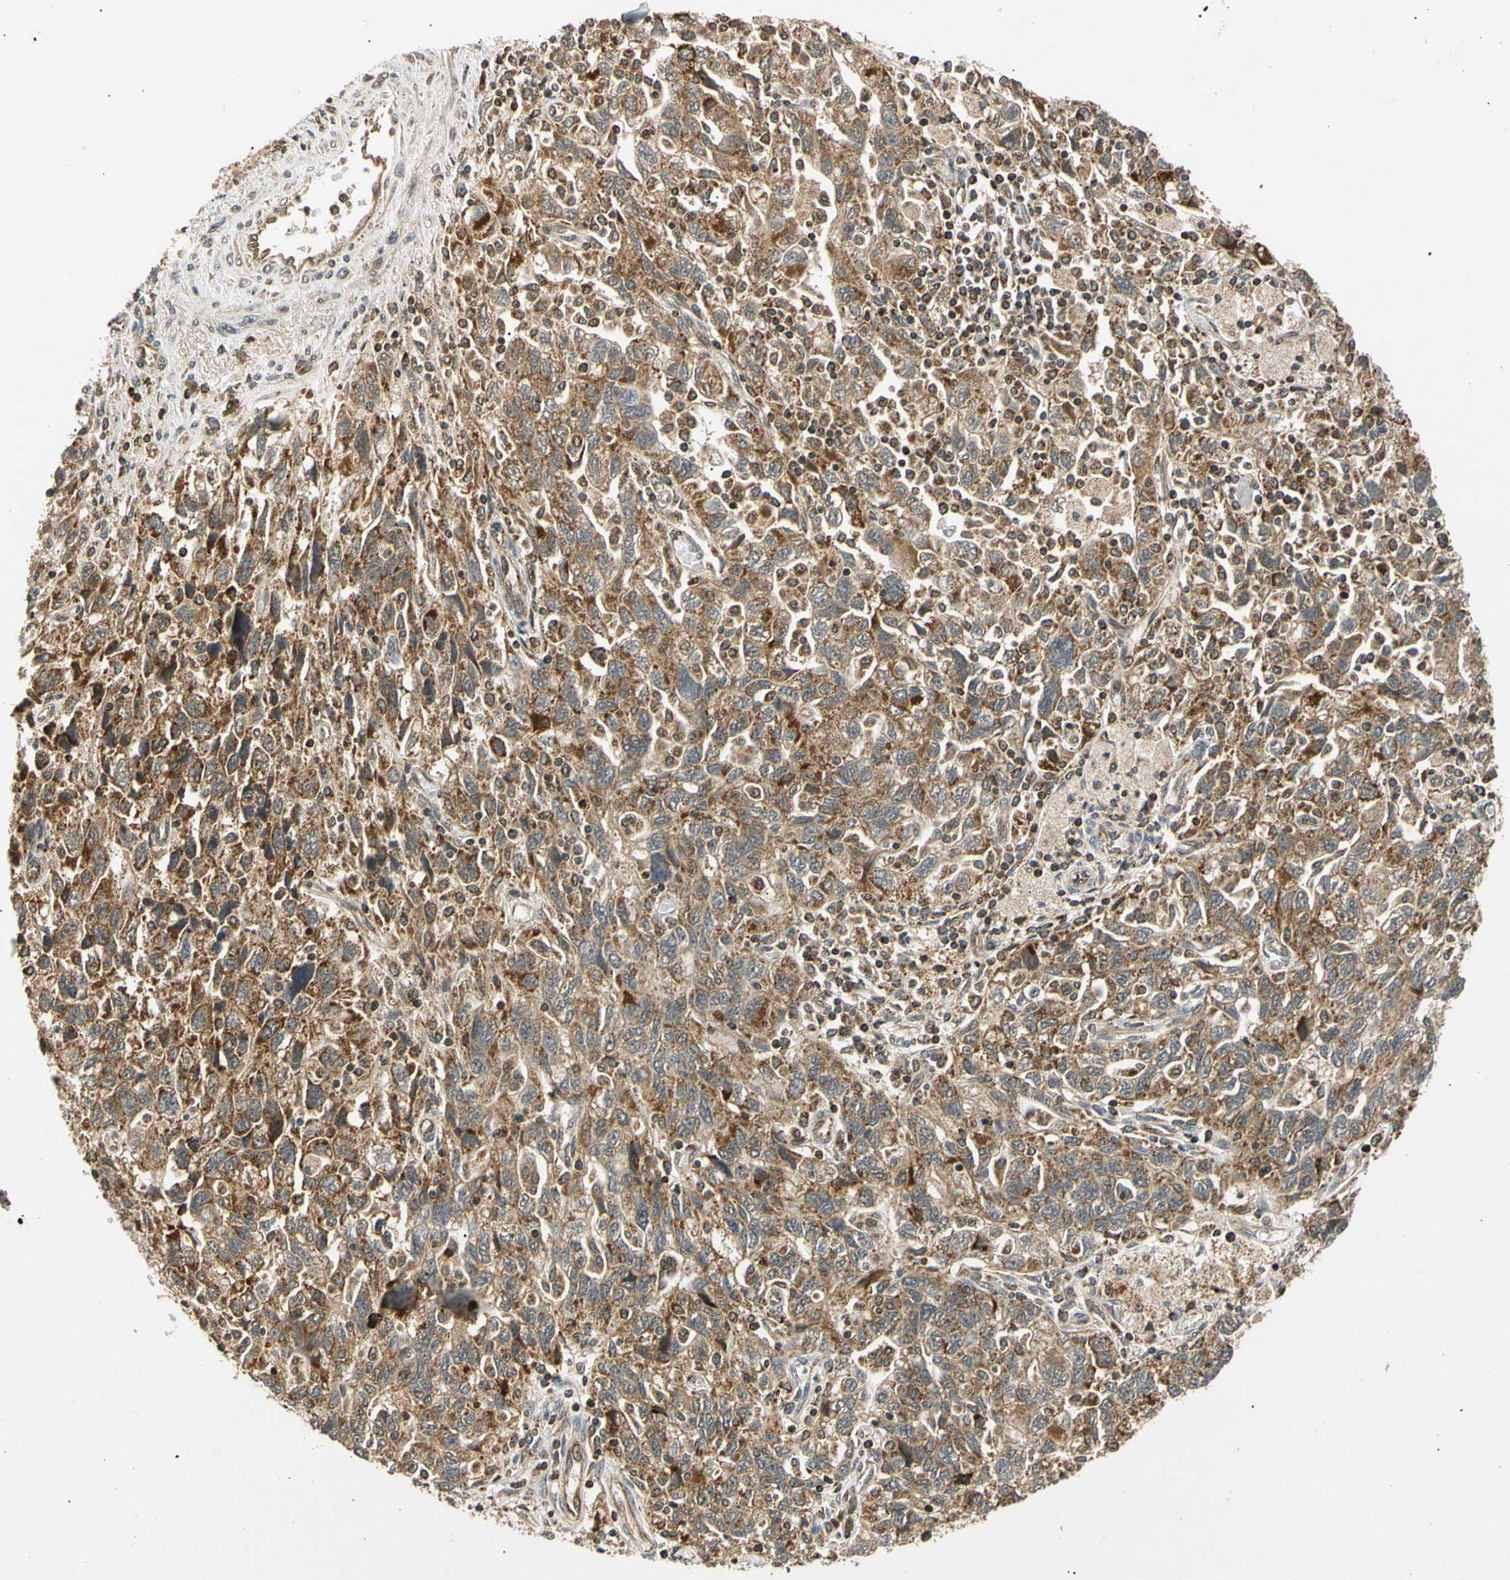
{"staining": {"intensity": "strong", "quantity": ">75%", "location": "cytoplasmic/membranous"}, "tissue": "ovarian cancer", "cell_type": "Tumor cells", "image_type": "cancer", "snomed": [{"axis": "morphology", "description": "Carcinoma, NOS"}, {"axis": "morphology", "description": "Cystadenocarcinoma, serous, NOS"}, {"axis": "topography", "description": "Ovary"}], "caption": "About >75% of tumor cells in ovarian cancer (serous cystadenocarcinoma) demonstrate strong cytoplasmic/membranous protein staining as visualized by brown immunohistochemical staining.", "gene": "MRPS22", "patient": {"sex": "female", "age": 69}}